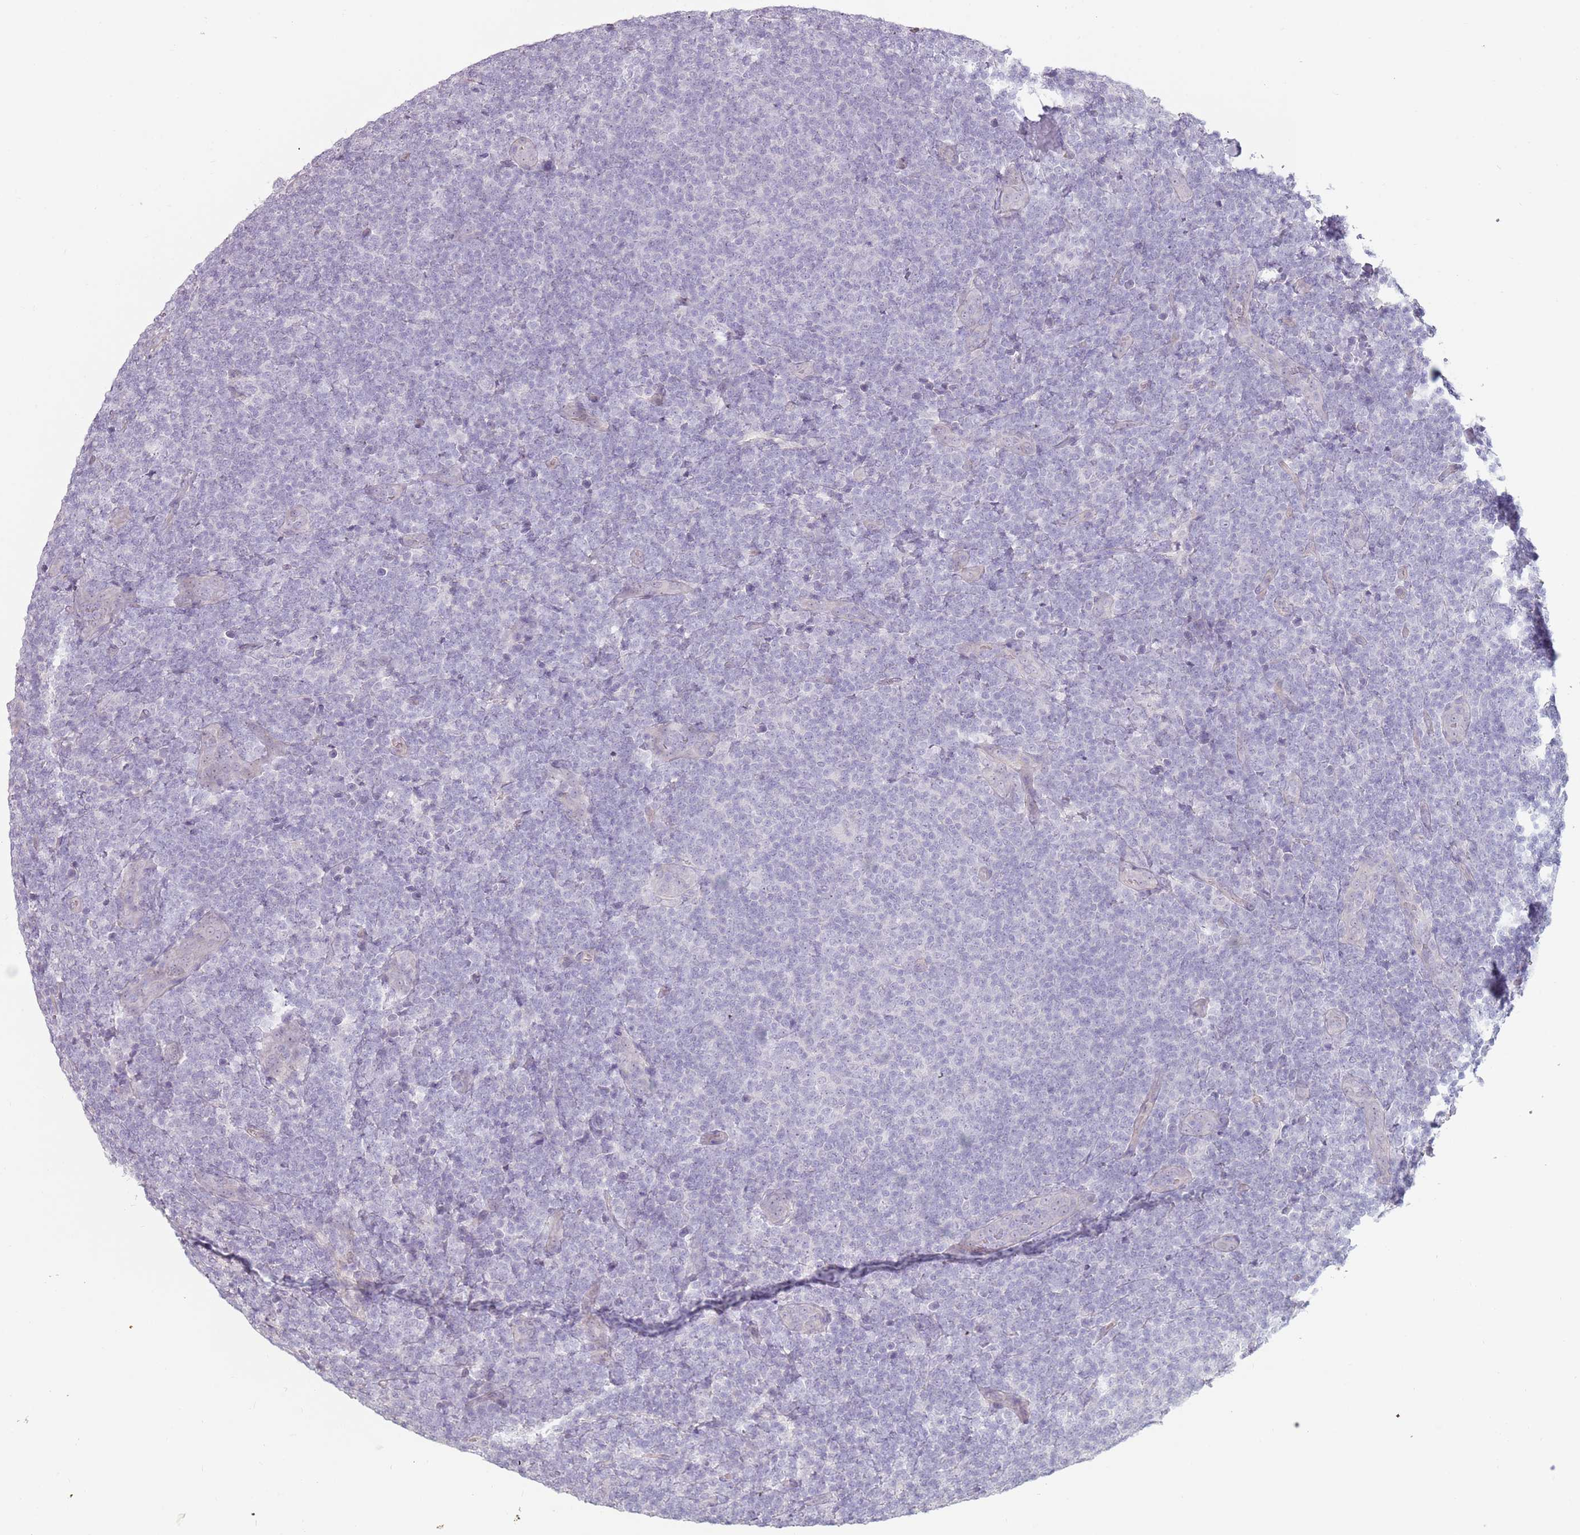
{"staining": {"intensity": "negative", "quantity": "none", "location": "none"}, "tissue": "lymphoma", "cell_type": "Tumor cells", "image_type": "cancer", "snomed": [{"axis": "morphology", "description": "Malignant lymphoma, non-Hodgkin's type, Low grade"}, {"axis": "topography", "description": "Lymph node"}], "caption": "The micrograph shows no staining of tumor cells in low-grade malignant lymphoma, non-Hodgkin's type.", "gene": "RFX2", "patient": {"sex": "male", "age": 66}}